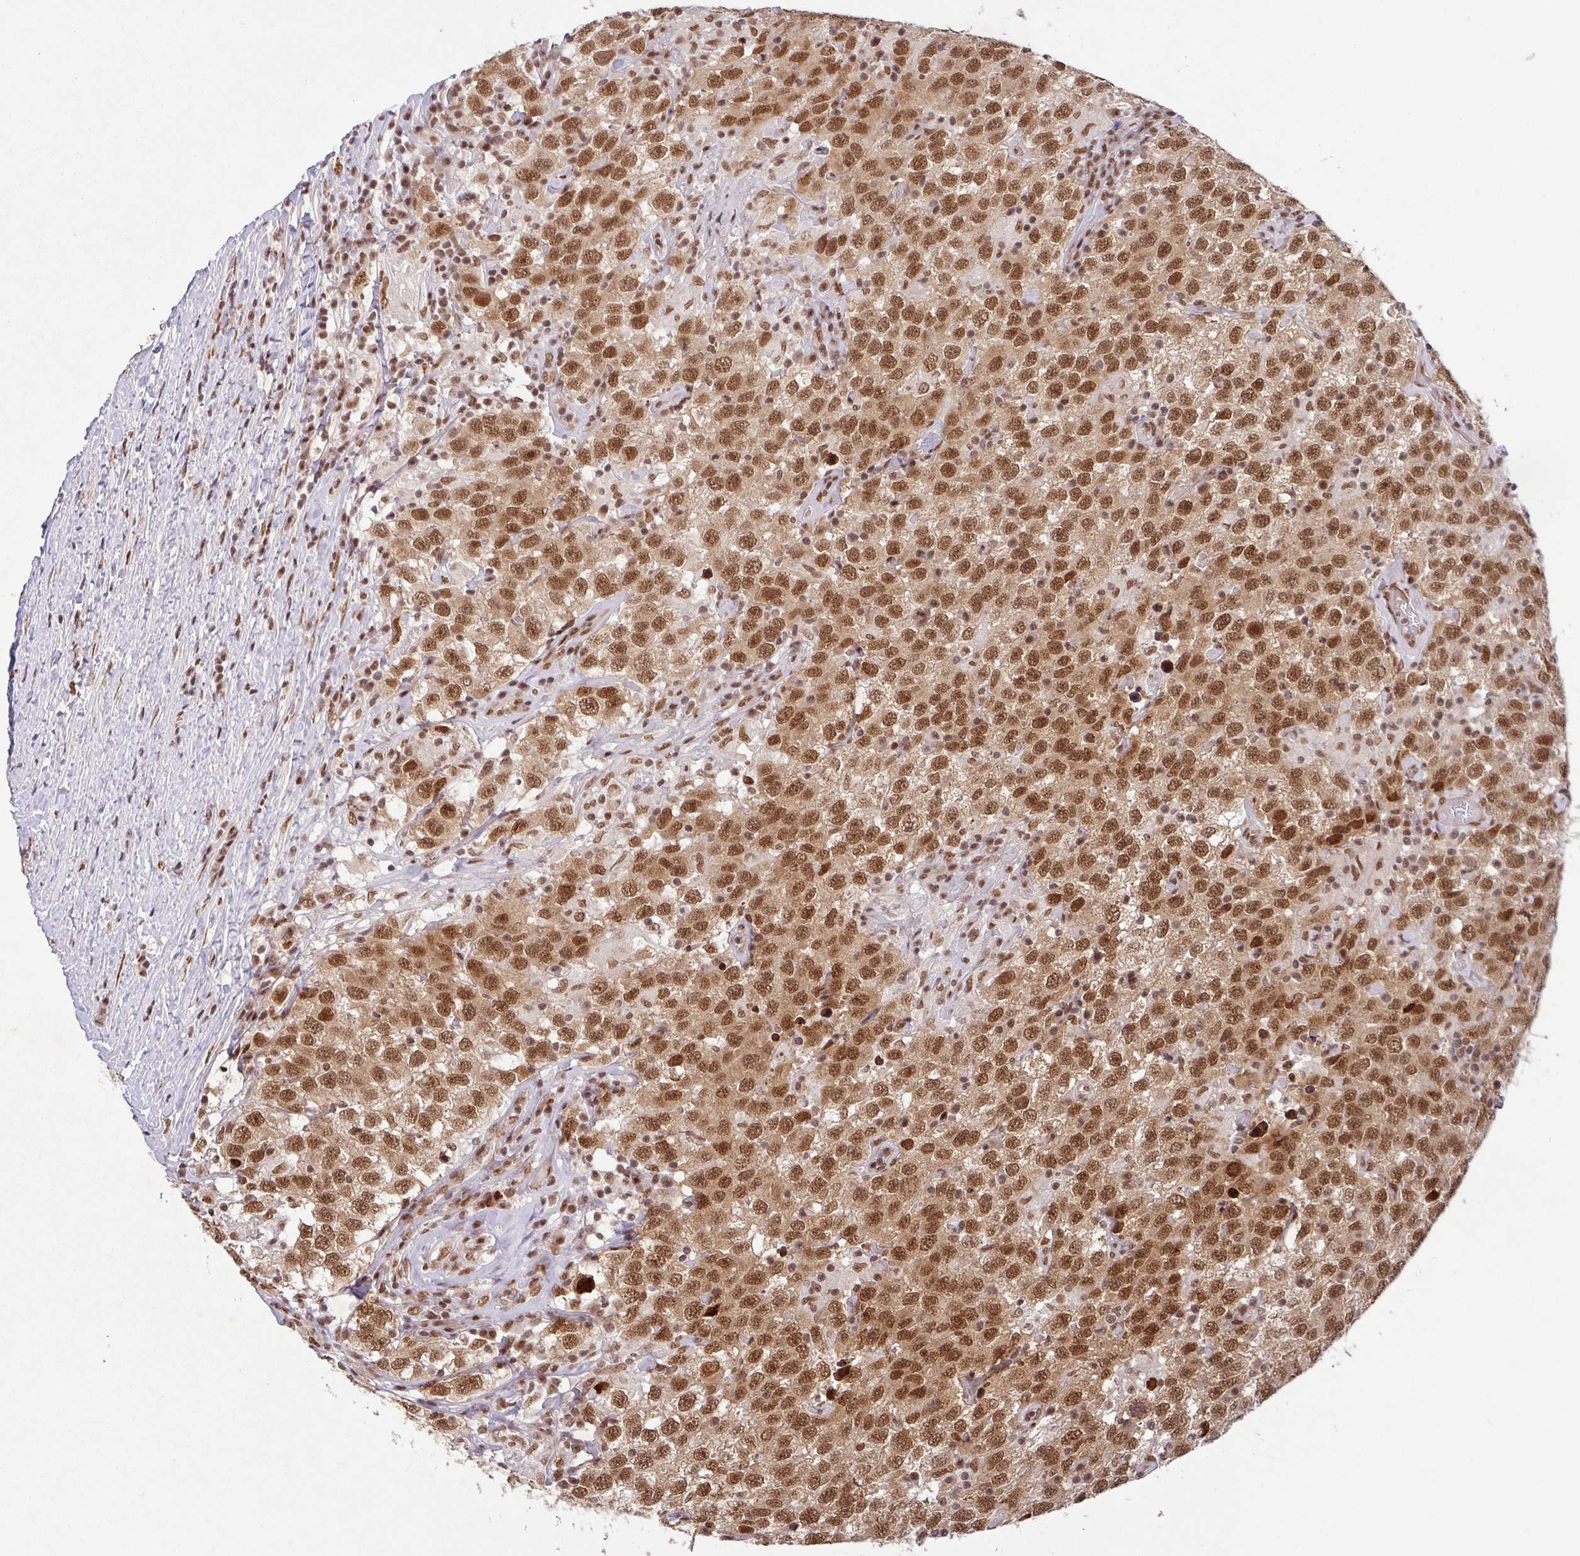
{"staining": {"intensity": "strong", "quantity": ">75%", "location": "nuclear"}, "tissue": "testis cancer", "cell_type": "Tumor cells", "image_type": "cancer", "snomed": [{"axis": "morphology", "description": "Seminoma, NOS"}, {"axis": "topography", "description": "Testis"}], "caption": "Testis seminoma stained with a brown dye exhibits strong nuclear positive expression in about >75% of tumor cells.", "gene": "SRSF2", "patient": {"sex": "male", "age": 41}}